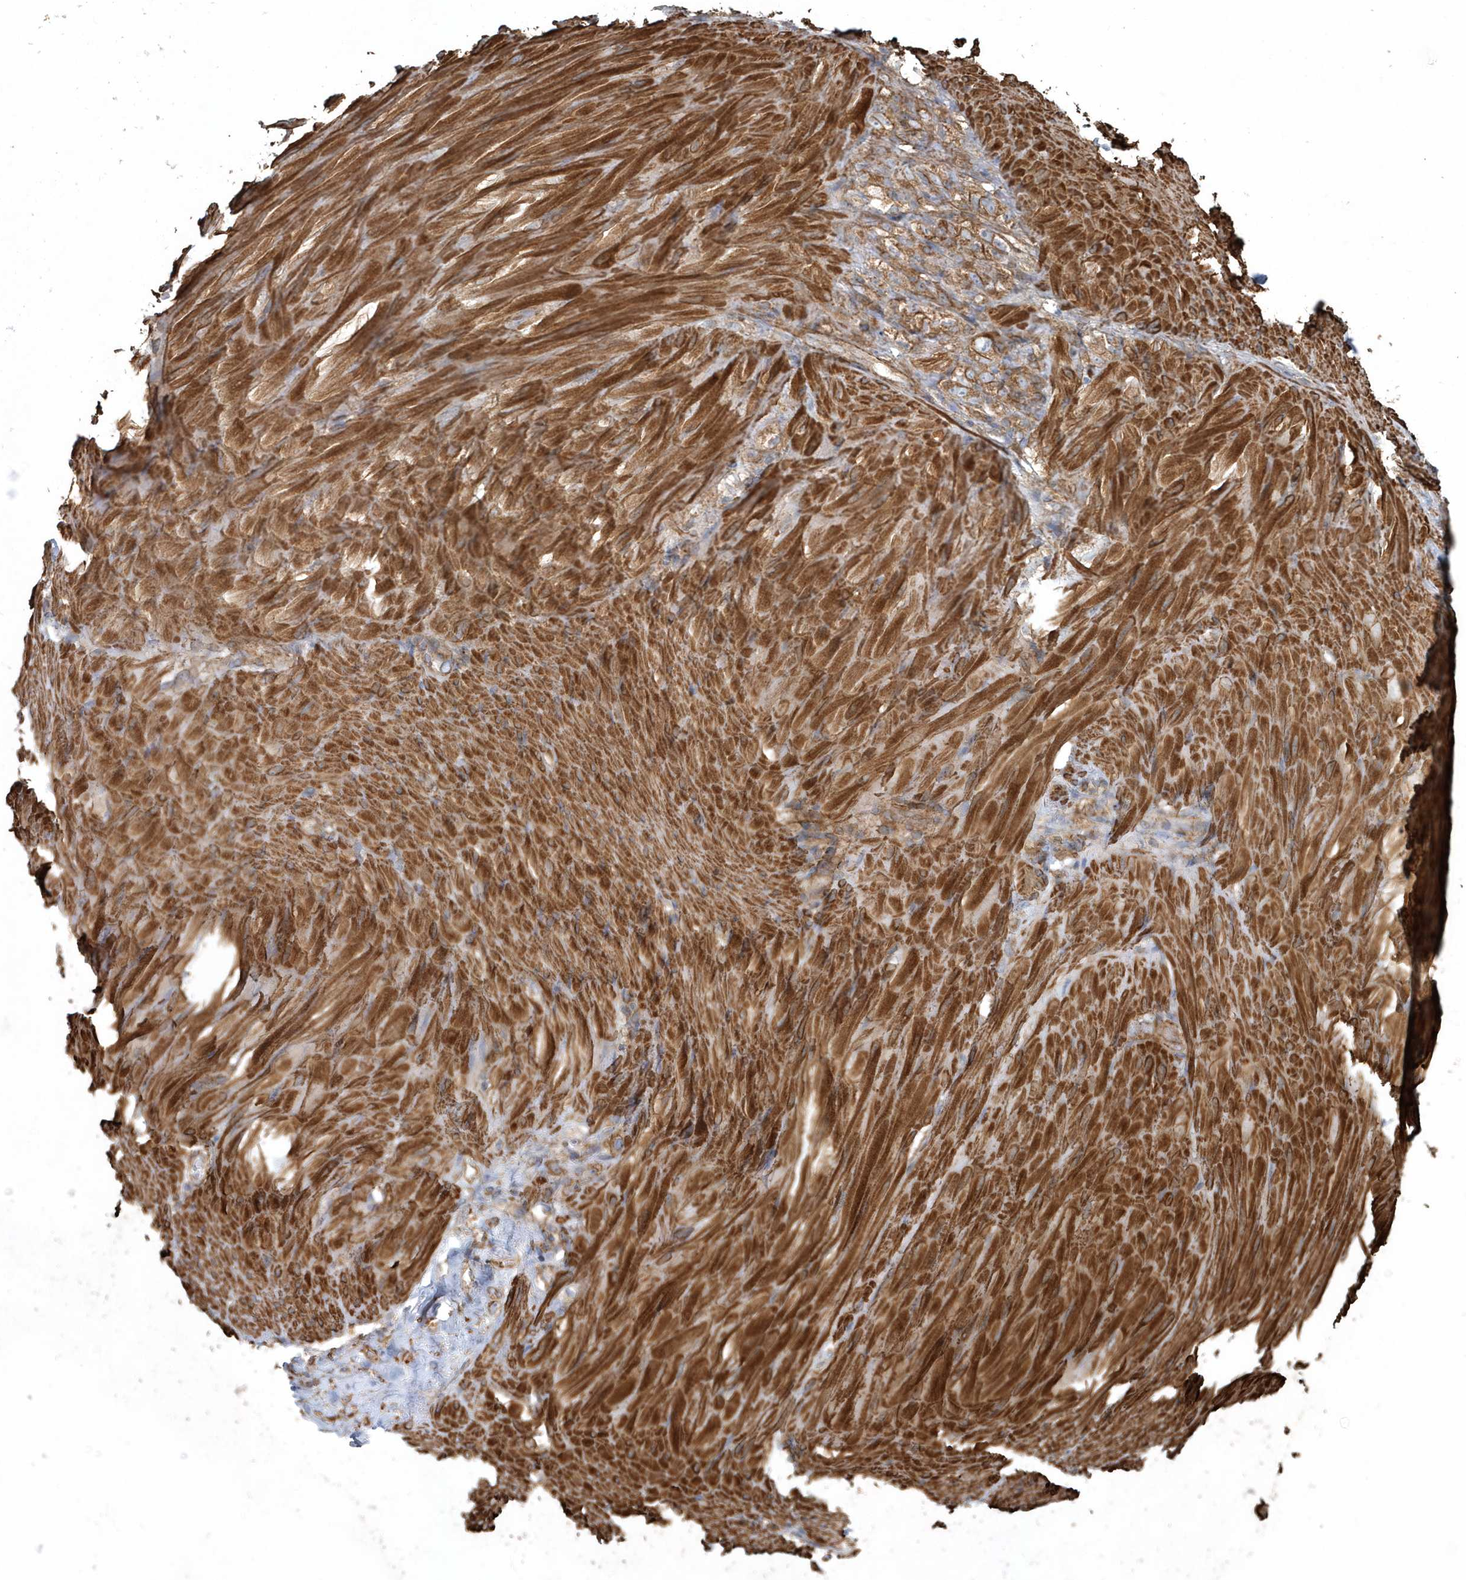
{"staining": {"intensity": "moderate", "quantity": ">75%", "location": "cytoplasmic/membranous"}, "tissue": "stomach cancer", "cell_type": "Tumor cells", "image_type": "cancer", "snomed": [{"axis": "morphology", "description": "Normal tissue, NOS"}, {"axis": "morphology", "description": "Adenocarcinoma, NOS"}, {"axis": "topography", "description": "Stomach"}], "caption": "An immunohistochemistry (IHC) photomicrograph of tumor tissue is shown. Protein staining in brown shows moderate cytoplasmic/membranous positivity in stomach cancer (adenocarcinoma) within tumor cells.", "gene": "MMUT", "patient": {"sex": "male", "age": 82}}